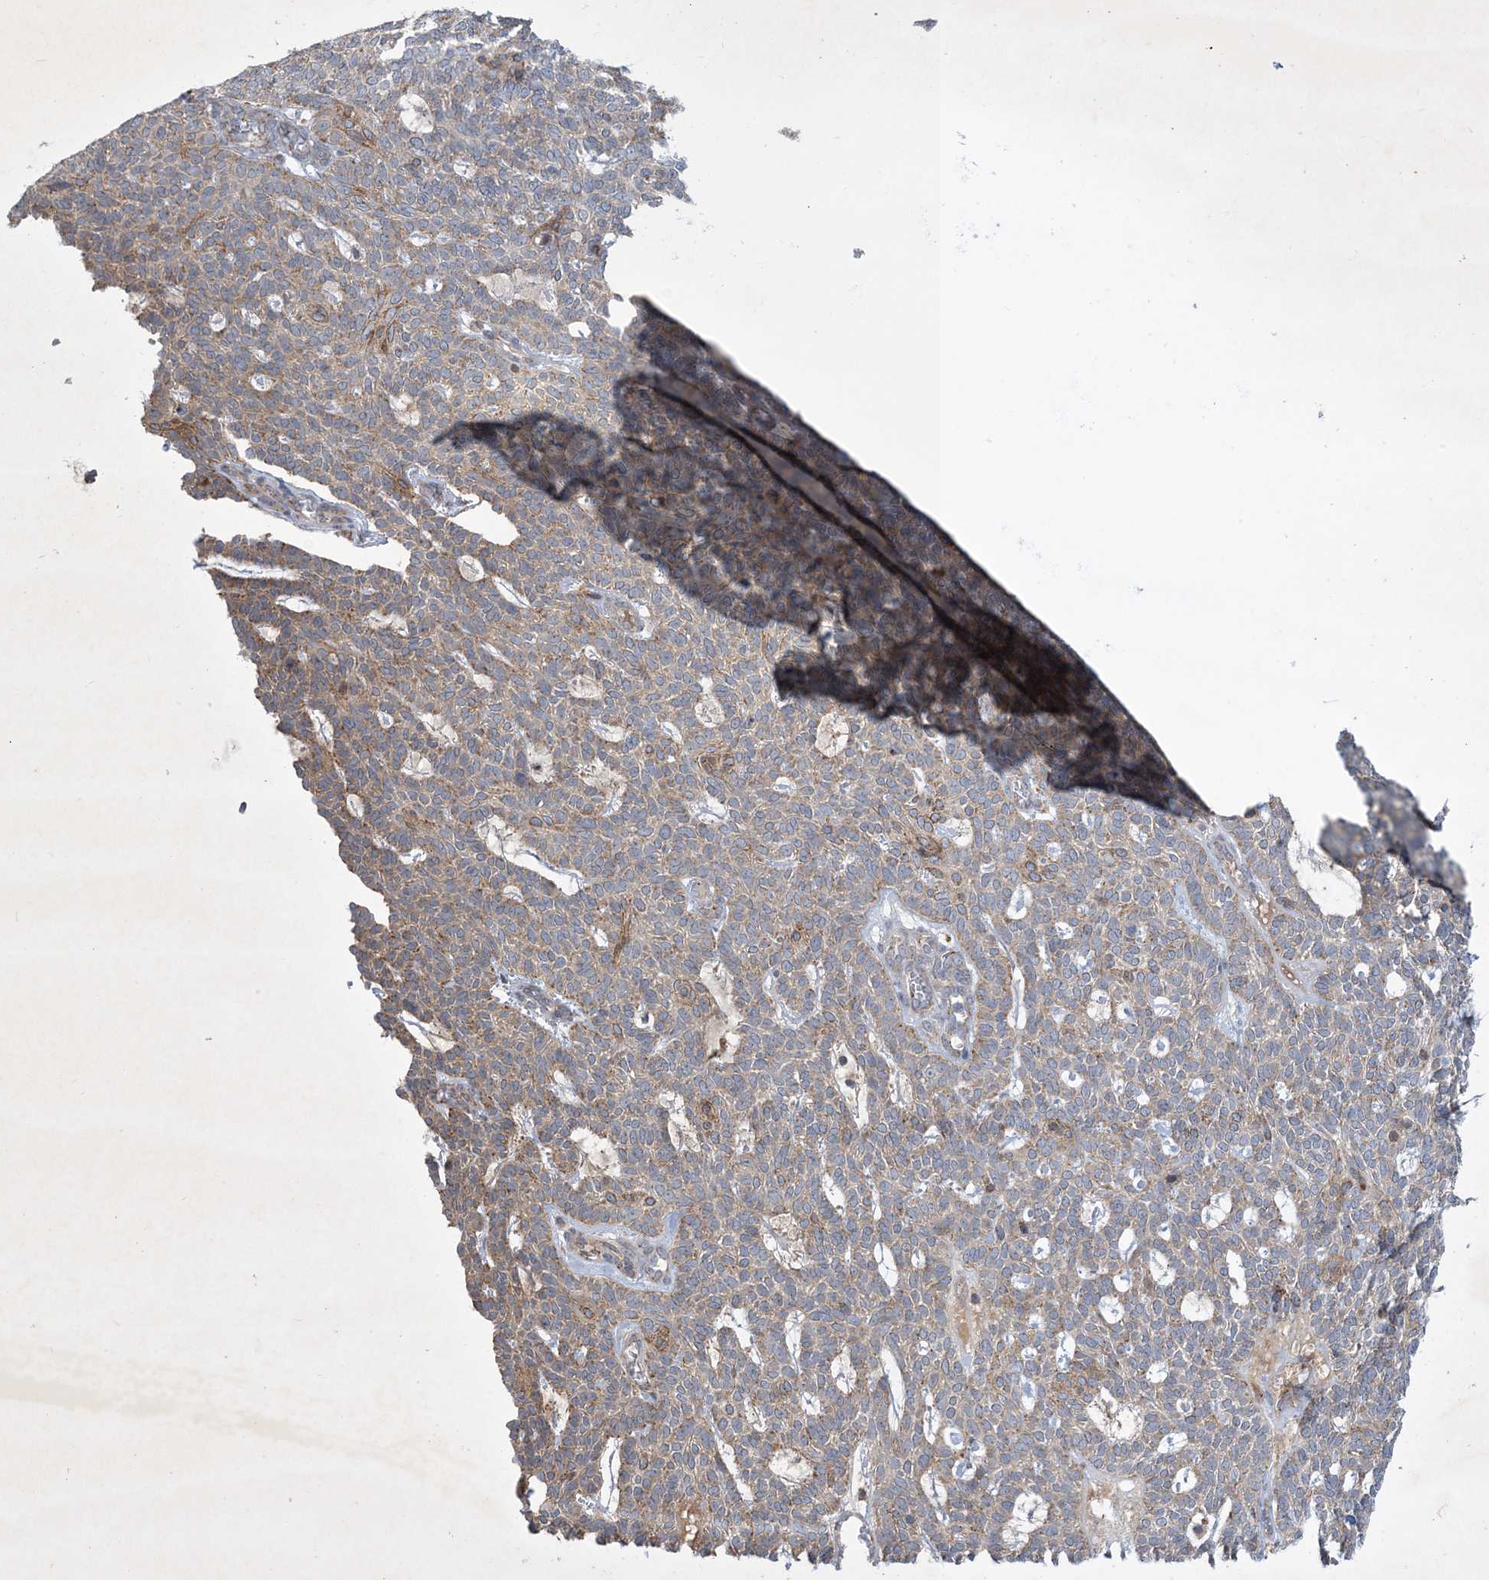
{"staining": {"intensity": "moderate", "quantity": "25%-75%", "location": "cytoplasmic/membranous"}, "tissue": "skin cancer", "cell_type": "Tumor cells", "image_type": "cancer", "snomed": [{"axis": "morphology", "description": "Squamous cell carcinoma, NOS"}, {"axis": "topography", "description": "Skin"}], "caption": "Skin cancer (squamous cell carcinoma) was stained to show a protein in brown. There is medium levels of moderate cytoplasmic/membranous positivity in about 25%-75% of tumor cells. (IHC, brightfield microscopy, high magnification).", "gene": "MRPS18A", "patient": {"sex": "female", "age": 90}}